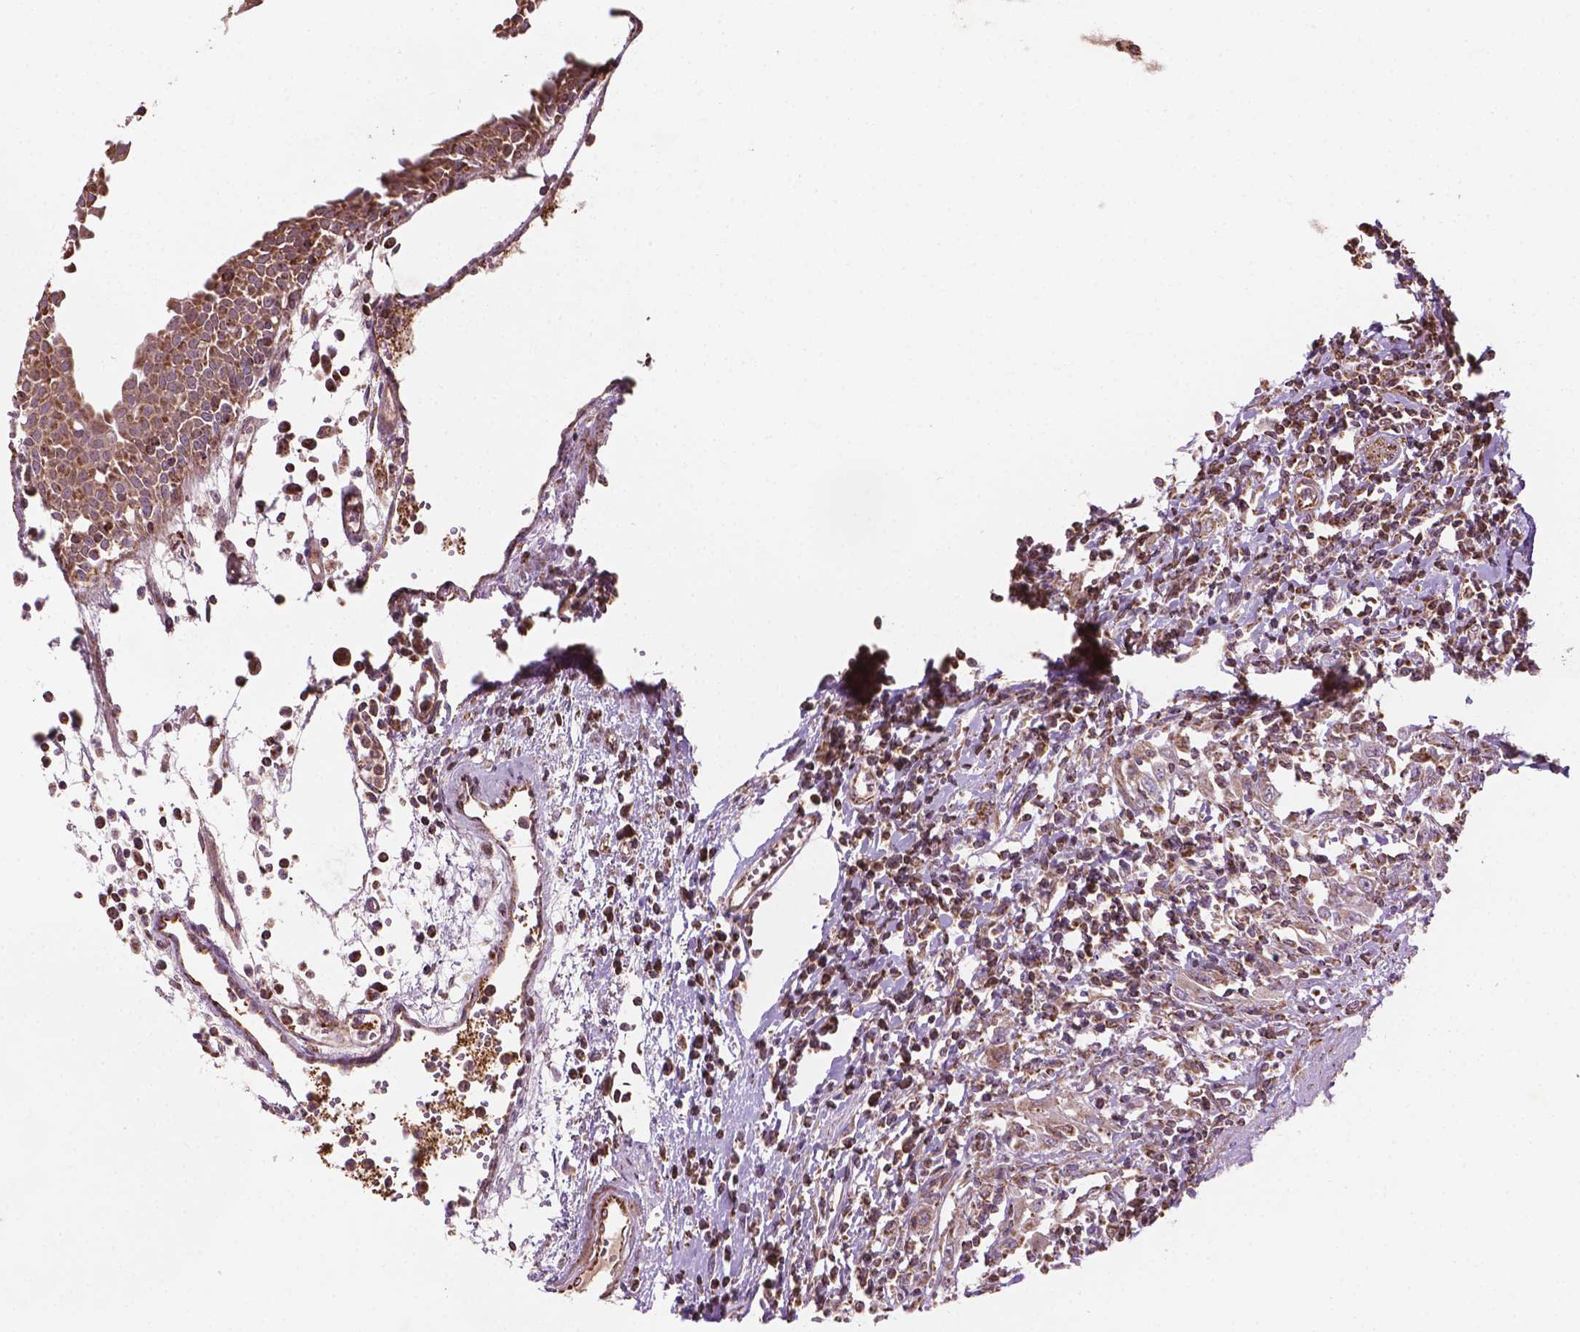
{"staining": {"intensity": "weak", "quantity": ">75%", "location": "cytoplasmic/membranous"}, "tissue": "urothelial cancer", "cell_type": "Tumor cells", "image_type": "cancer", "snomed": [{"axis": "morphology", "description": "Urothelial carcinoma, High grade"}, {"axis": "topography", "description": "Urinary bladder"}], "caption": "Protein analysis of high-grade urothelial carcinoma tissue shows weak cytoplasmic/membranous expression in about >75% of tumor cells. Using DAB (brown) and hematoxylin (blue) stains, captured at high magnification using brightfield microscopy.", "gene": "HS3ST3A1", "patient": {"sex": "female", "age": 85}}